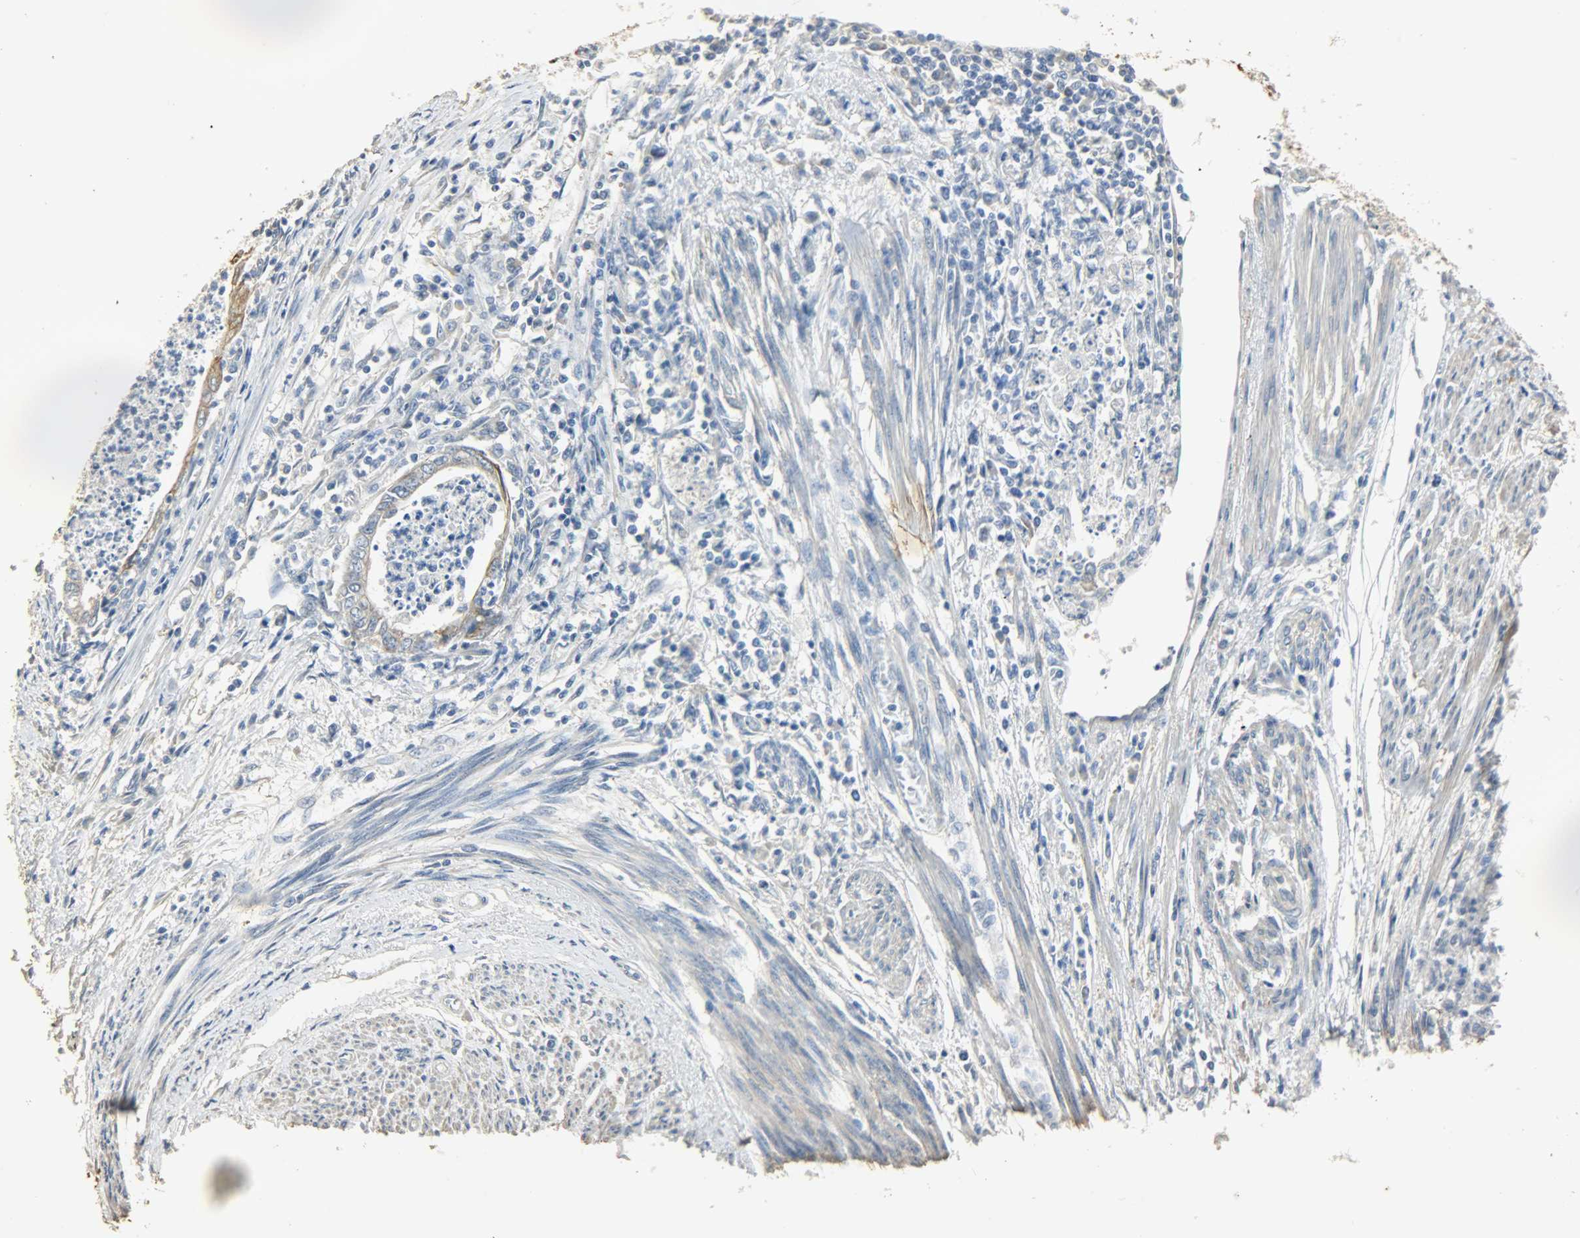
{"staining": {"intensity": "moderate", "quantity": "<25%", "location": "cytoplasmic/membranous"}, "tissue": "endometrial cancer", "cell_type": "Tumor cells", "image_type": "cancer", "snomed": [{"axis": "morphology", "description": "Adenocarcinoma, NOS"}, {"axis": "topography", "description": "Endometrium"}], "caption": "Moderate cytoplasmic/membranous protein staining is present in about <25% of tumor cells in endometrial cancer (adenocarcinoma). (Brightfield microscopy of DAB IHC at high magnification).", "gene": "USP13", "patient": {"sex": "female", "age": 79}}